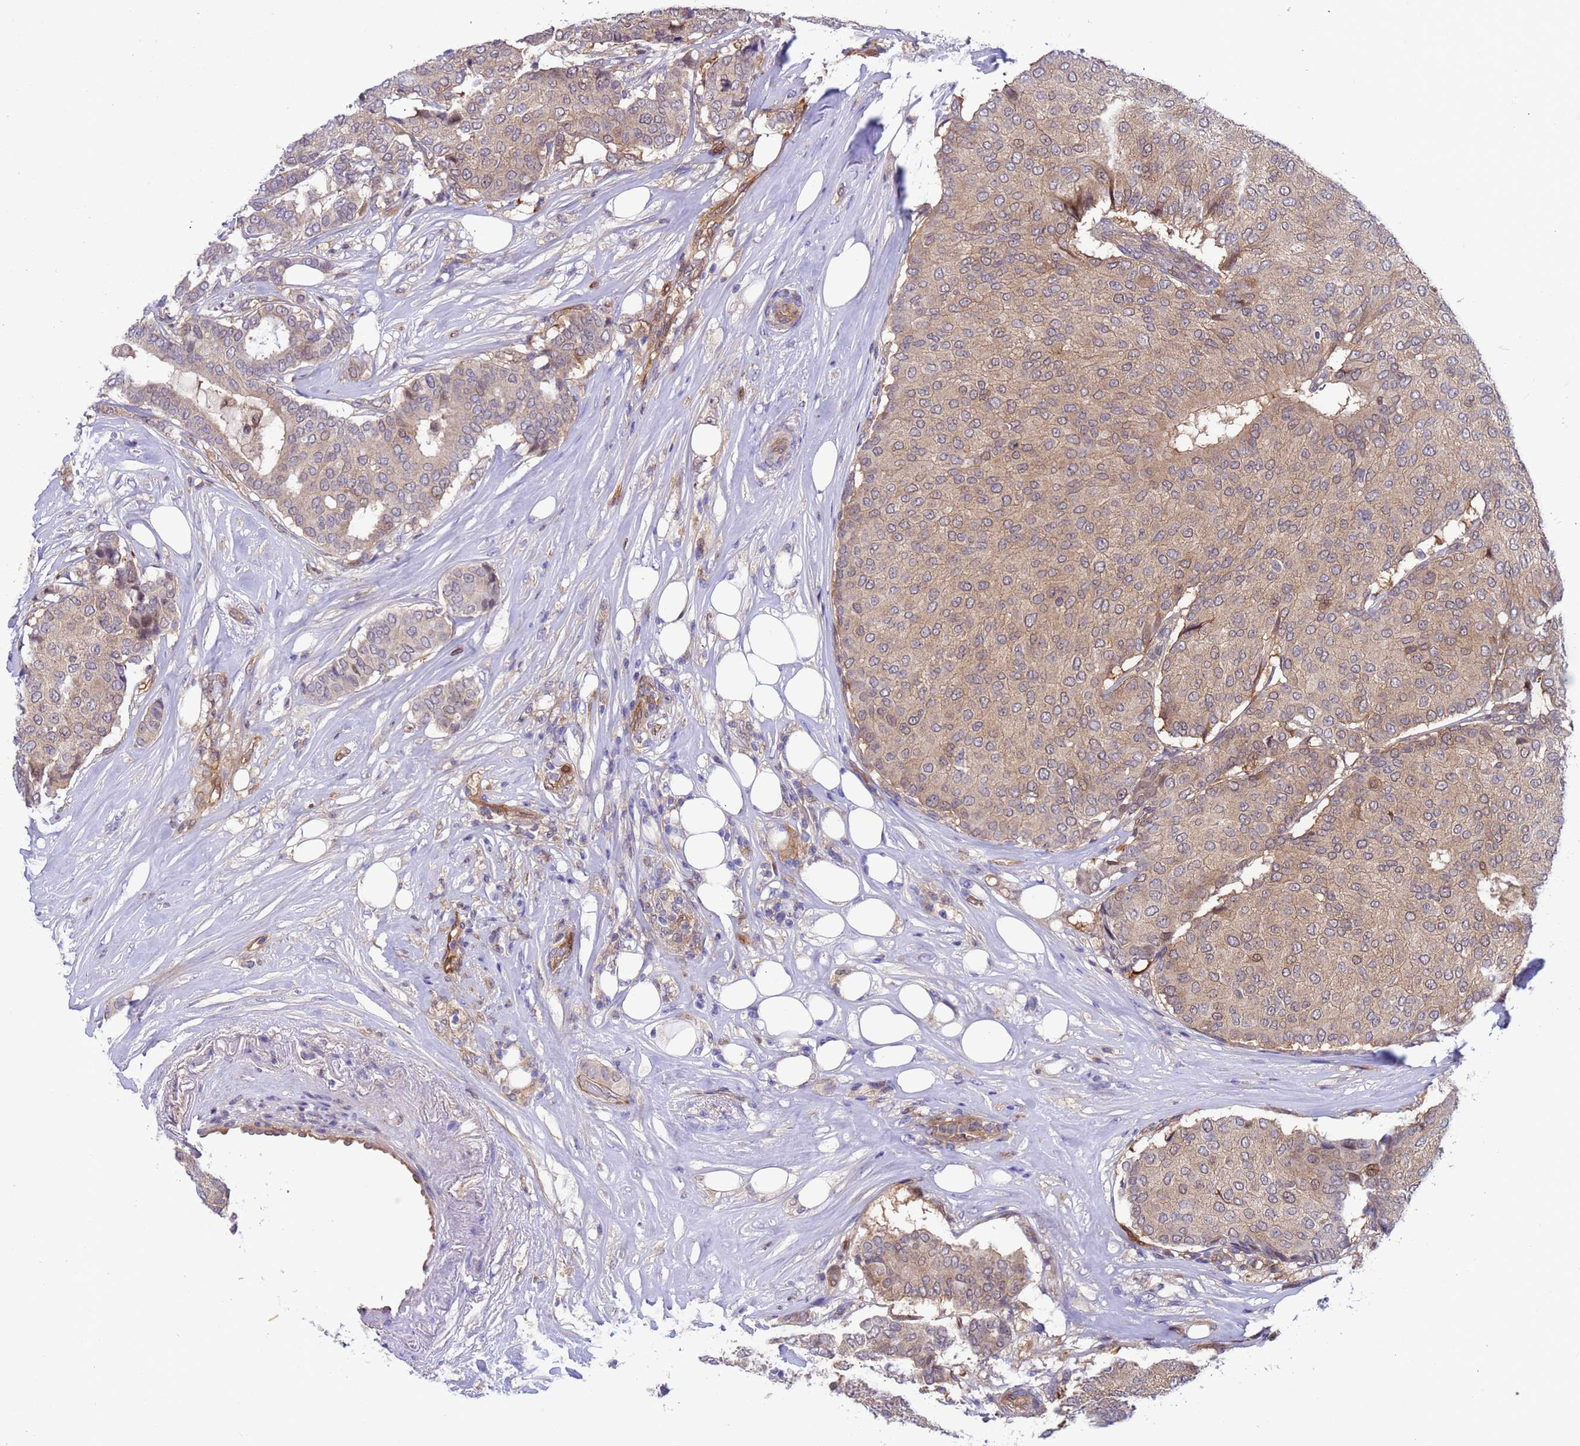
{"staining": {"intensity": "weak", "quantity": "25%-75%", "location": "cytoplasmic/membranous"}, "tissue": "breast cancer", "cell_type": "Tumor cells", "image_type": "cancer", "snomed": [{"axis": "morphology", "description": "Duct carcinoma"}, {"axis": "topography", "description": "Breast"}], "caption": "DAB (3,3'-diaminobenzidine) immunohistochemical staining of infiltrating ductal carcinoma (breast) demonstrates weak cytoplasmic/membranous protein staining in approximately 25%-75% of tumor cells.", "gene": "FOXRED1", "patient": {"sex": "female", "age": 75}}